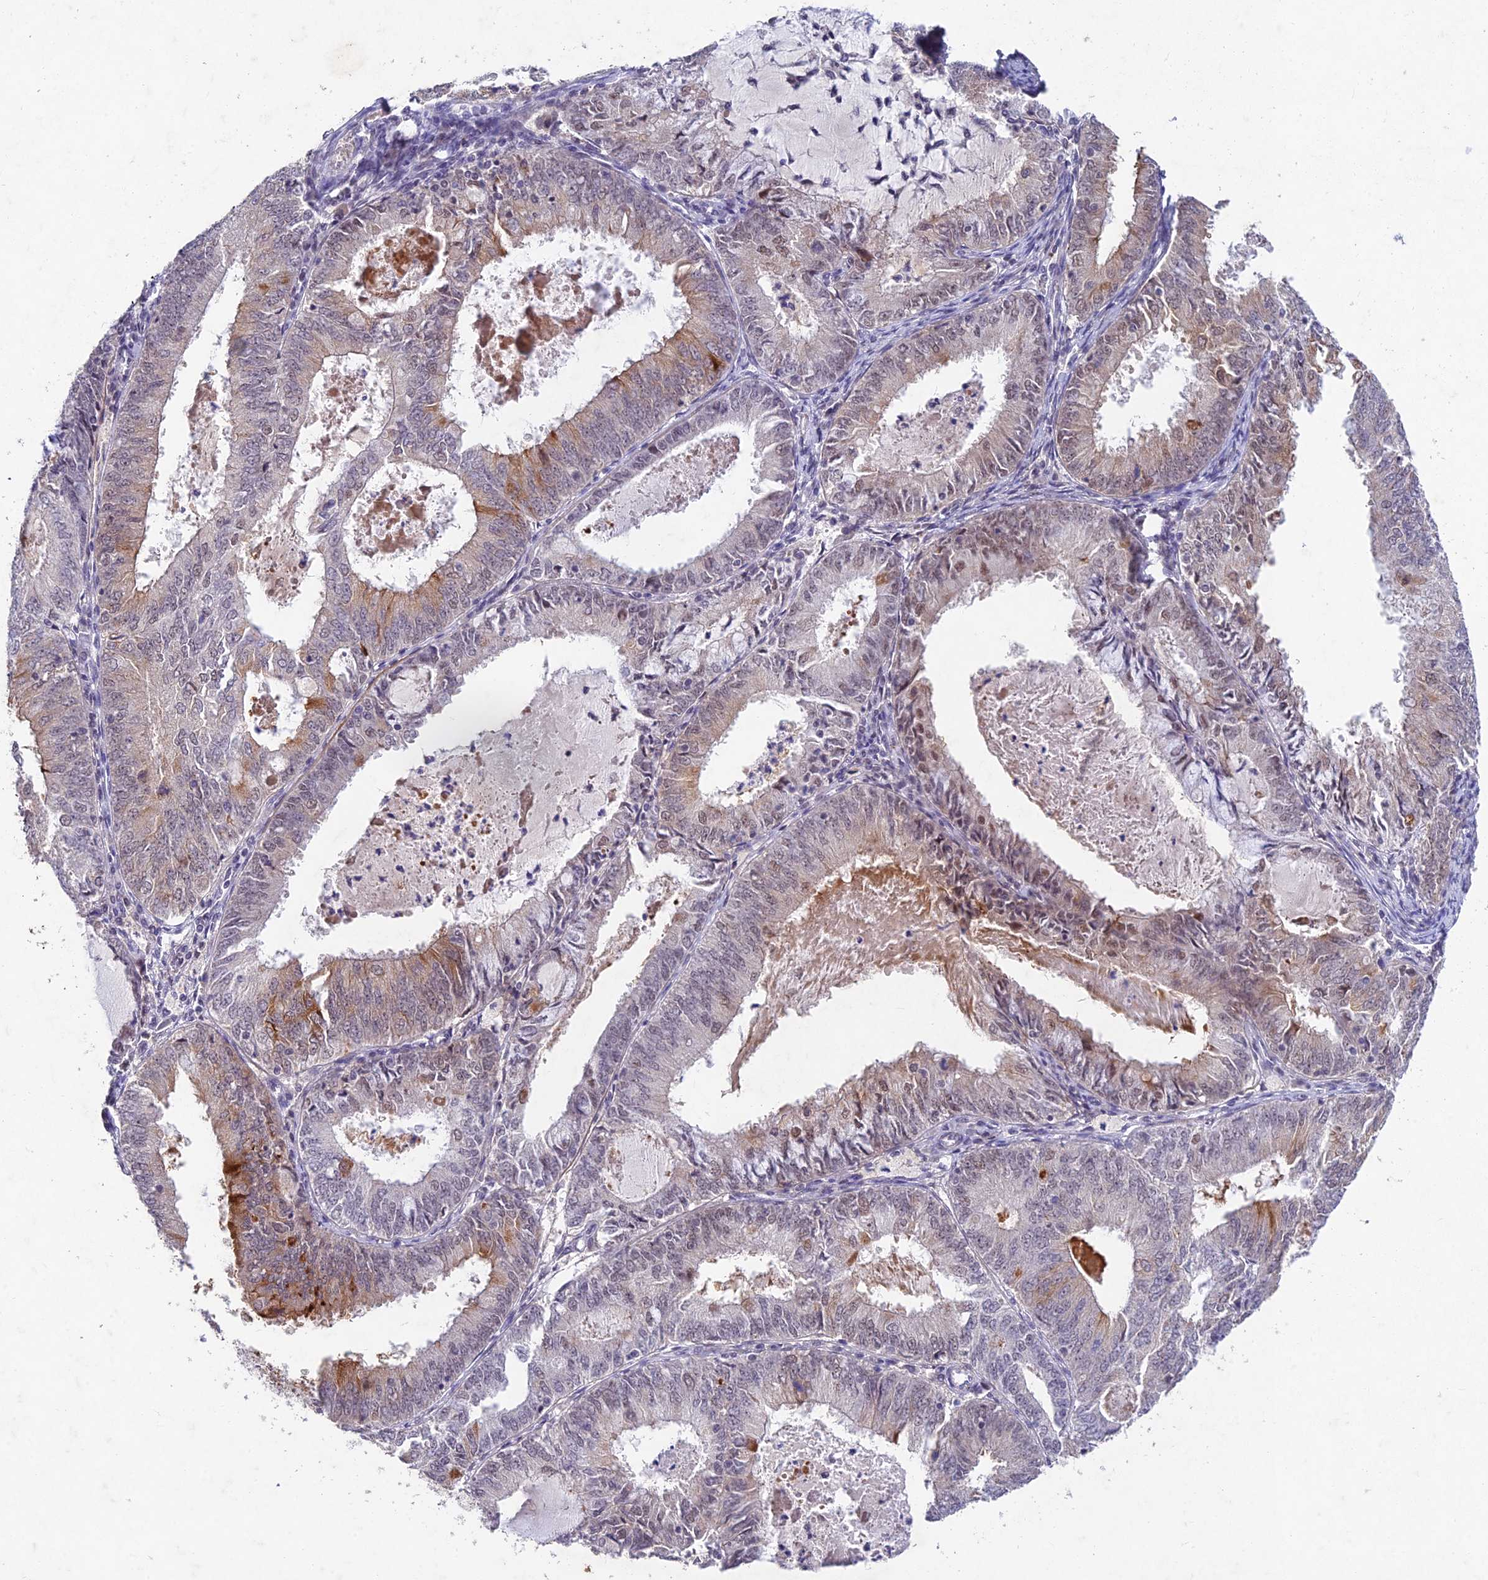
{"staining": {"intensity": "moderate", "quantity": "<25%", "location": "cytoplasmic/membranous,nuclear"}, "tissue": "endometrial cancer", "cell_type": "Tumor cells", "image_type": "cancer", "snomed": [{"axis": "morphology", "description": "Adenocarcinoma, NOS"}, {"axis": "topography", "description": "Endometrium"}], "caption": "Endometrial adenocarcinoma stained for a protein demonstrates moderate cytoplasmic/membranous and nuclear positivity in tumor cells. The protein is shown in brown color, while the nuclei are stained blue.", "gene": "RAVER1", "patient": {"sex": "female", "age": 57}}